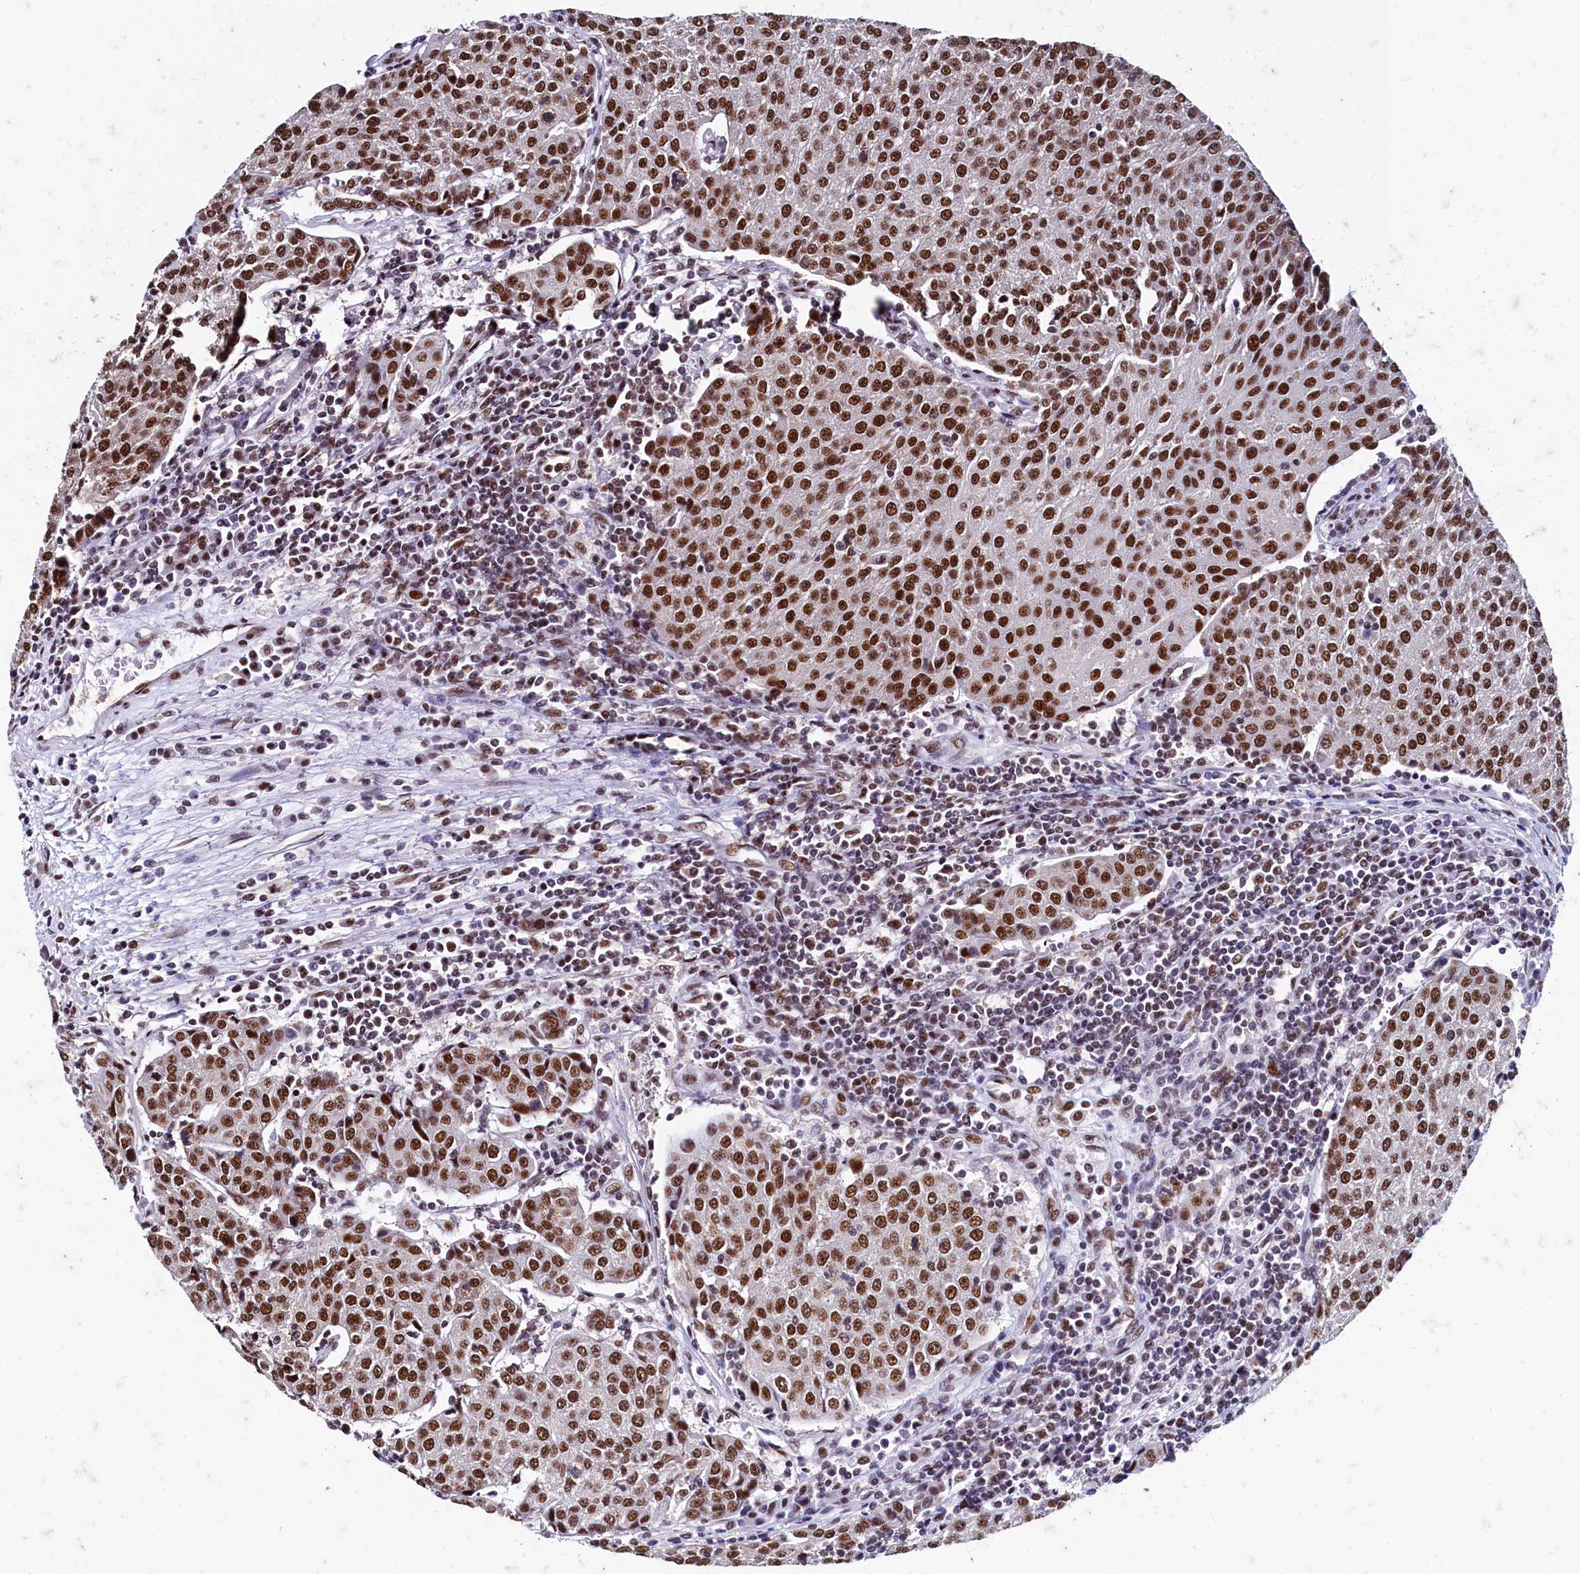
{"staining": {"intensity": "strong", "quantity": ">75%", "location": "nuclear"}, "tissue": "urothelial cancer", "cell_type": "Tumor cells", "image_type": "cancer", "snomed": [{"axis": "morphology", "description": "Urothelial carcinoma, High grade"}, {"axis": "topography", "description": "Urinary bladder"}], "caption": "Strong nuclear staining for a protein is present in approximately >75% of tumor cells of high-grade urothelial carcinoma using IHC.", "gene": "CPSF7", "patient": {"sex": "female", "age": 85}}